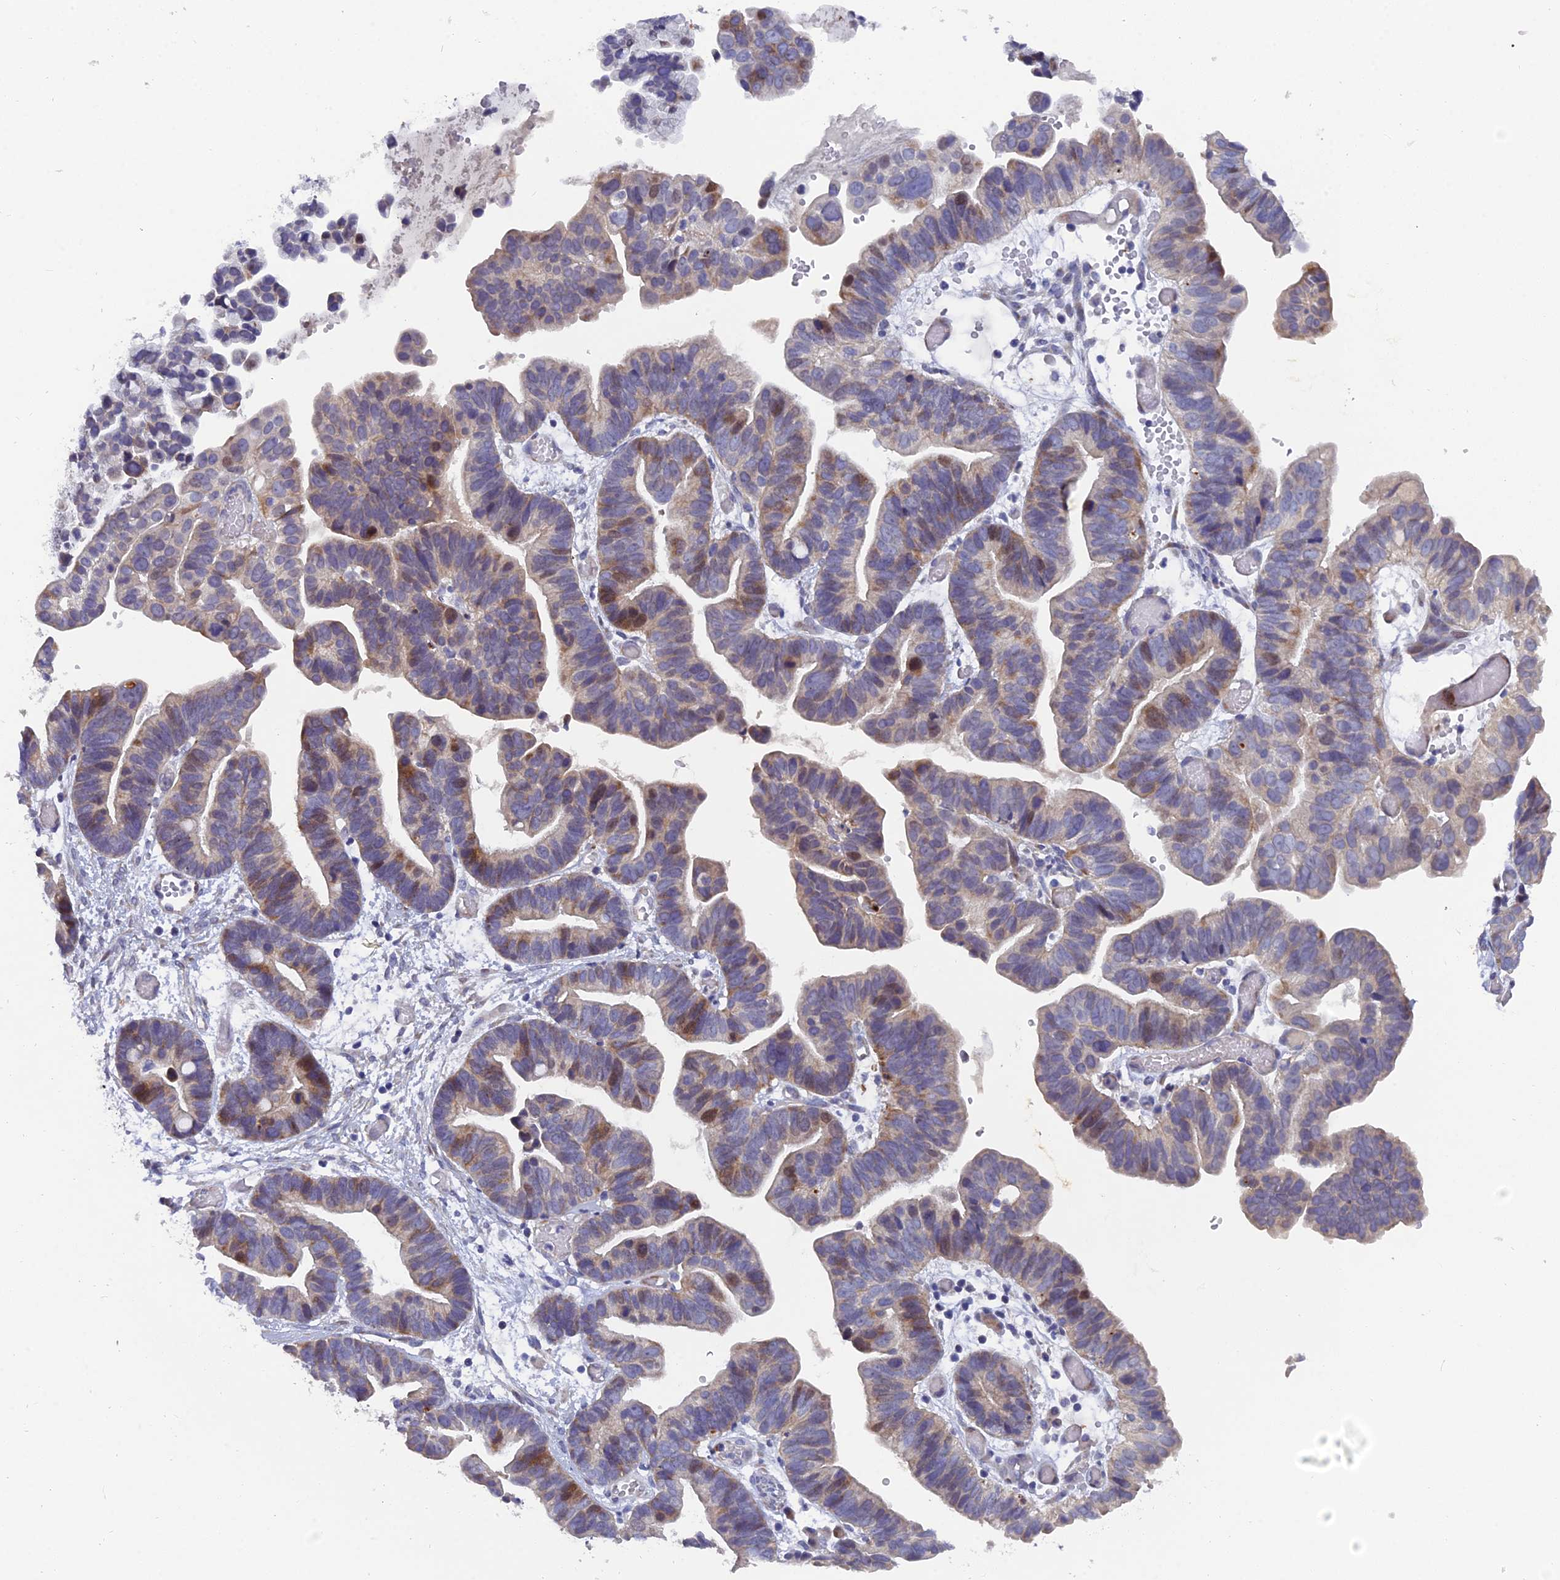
{"staining": {"intensity": "moderate", "quantity": "<25%", "location": "nuclear"}, "tissue": "ovarian cancer", "cell_type": "Tumor cells", "image_type": "cancer", "snomed": [{"axis": "morphology", "description": "Cystadenocarcinoma, serous, NOS"}, {"axis": "topography", "description": "Ovary"}], "caption": "Immunohistochemistry (IHC) micrograph of neoplastic tissue: ovarian cancer (serous cystadenocarcinoma) stained using immunohistochemistry (IHC) shows low levels of moderate protein expression localized specifically in the nuclear of tumor cells, appearing as a nuclear brown color.", "gene": "RAB28", "patient": {"sex": "female", "age": 56}}